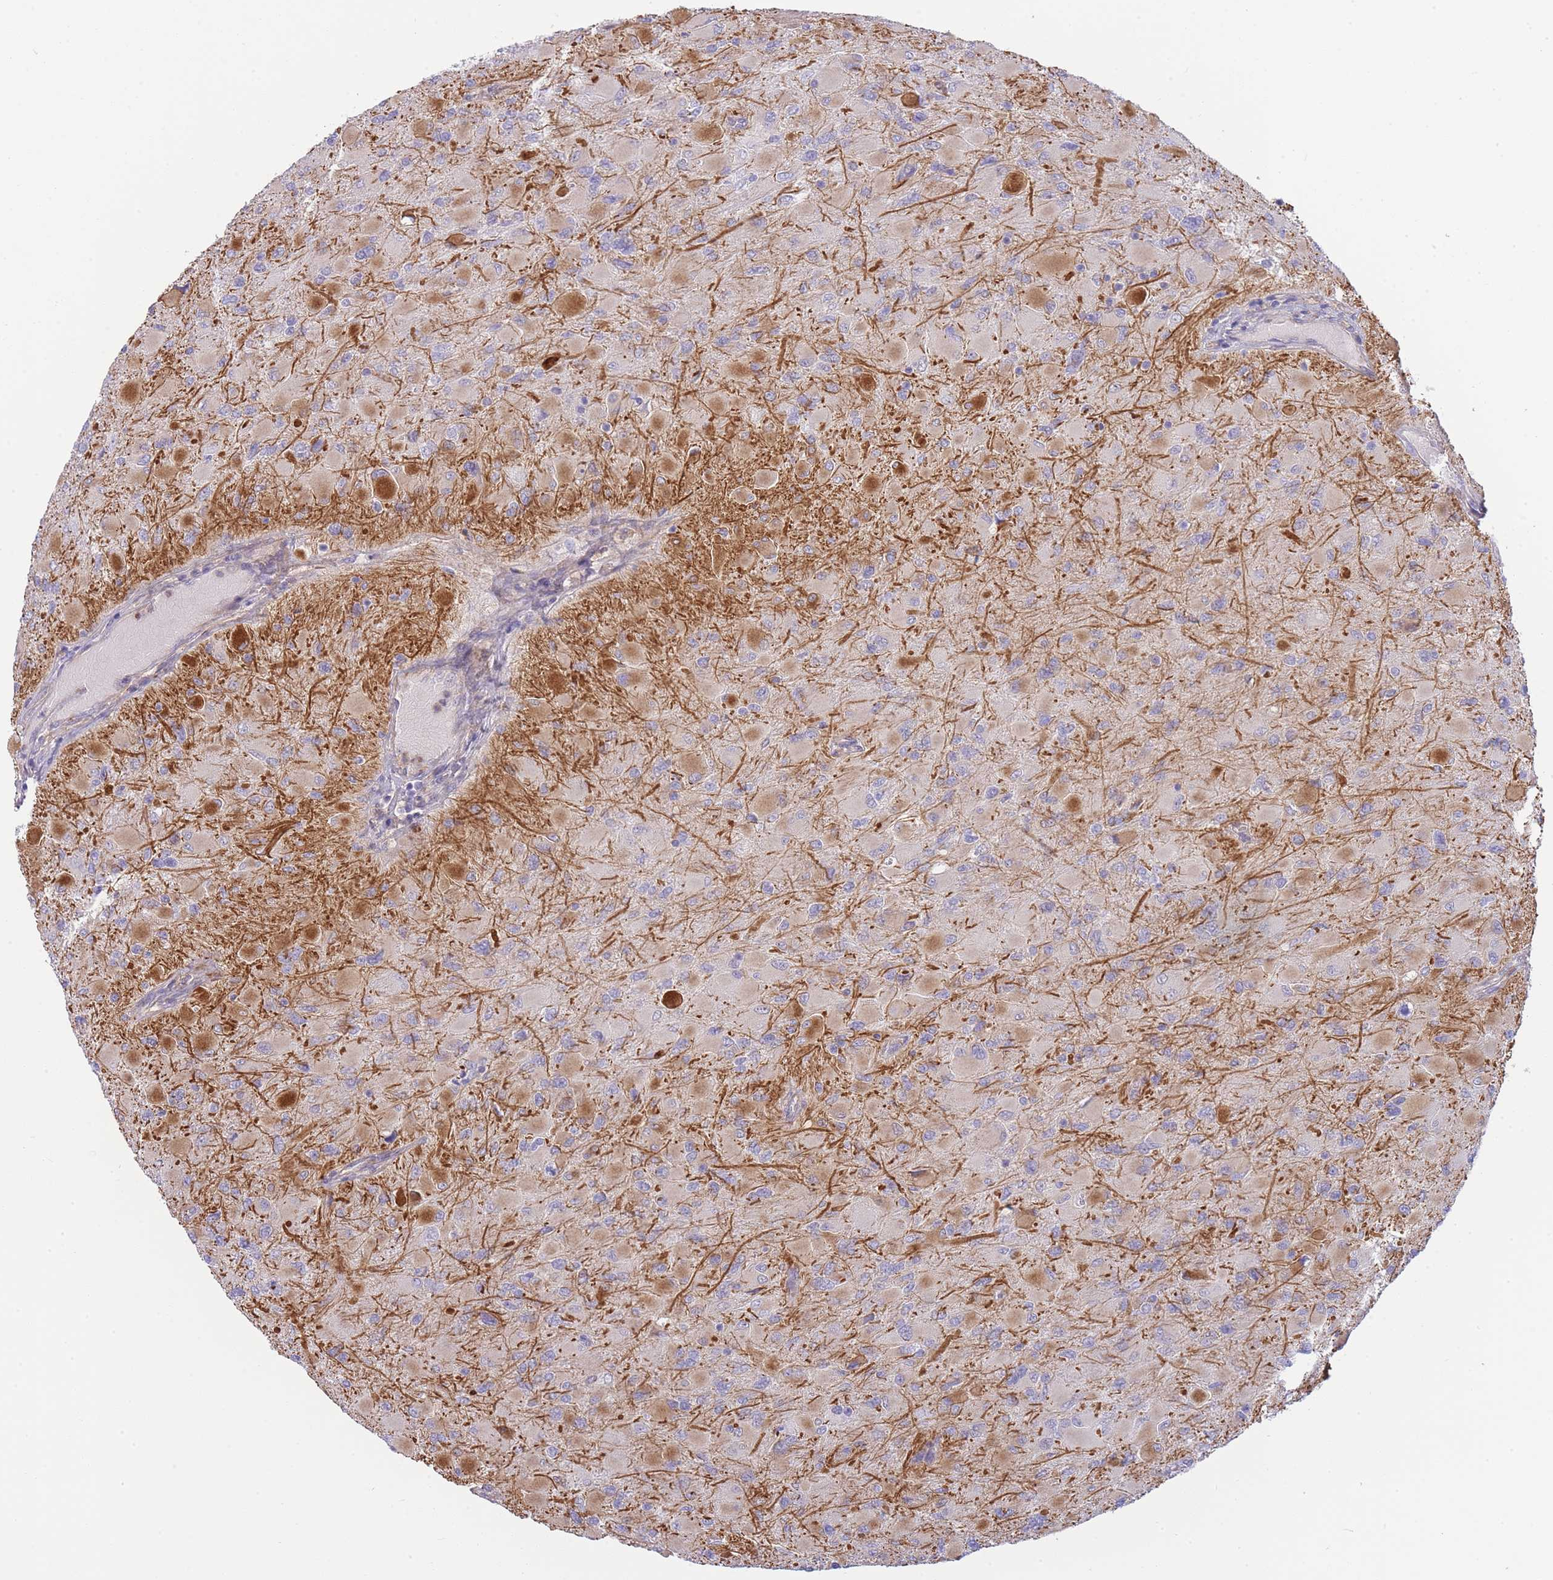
{"staining": {"intensity": "moderate", "quantity": "<25%", "location": "cytoplasmic/membranous"}, "tissue": "glioma", "cell_type": "Tumor cells", "image_type": "cancer", "snomed": [{"axis": "morphology", "description": "Glioma, malignant, High grade"}, {"axis": "topography", "description": "Cerebral cortex"}], "caption": "Tumor cells display moderate cytoplasmic/membranous staining in about <25% of cells in malignant glioma (high-grade).", "gene": "ECPAS", "patient": {"sex": "female", "age": 36}}